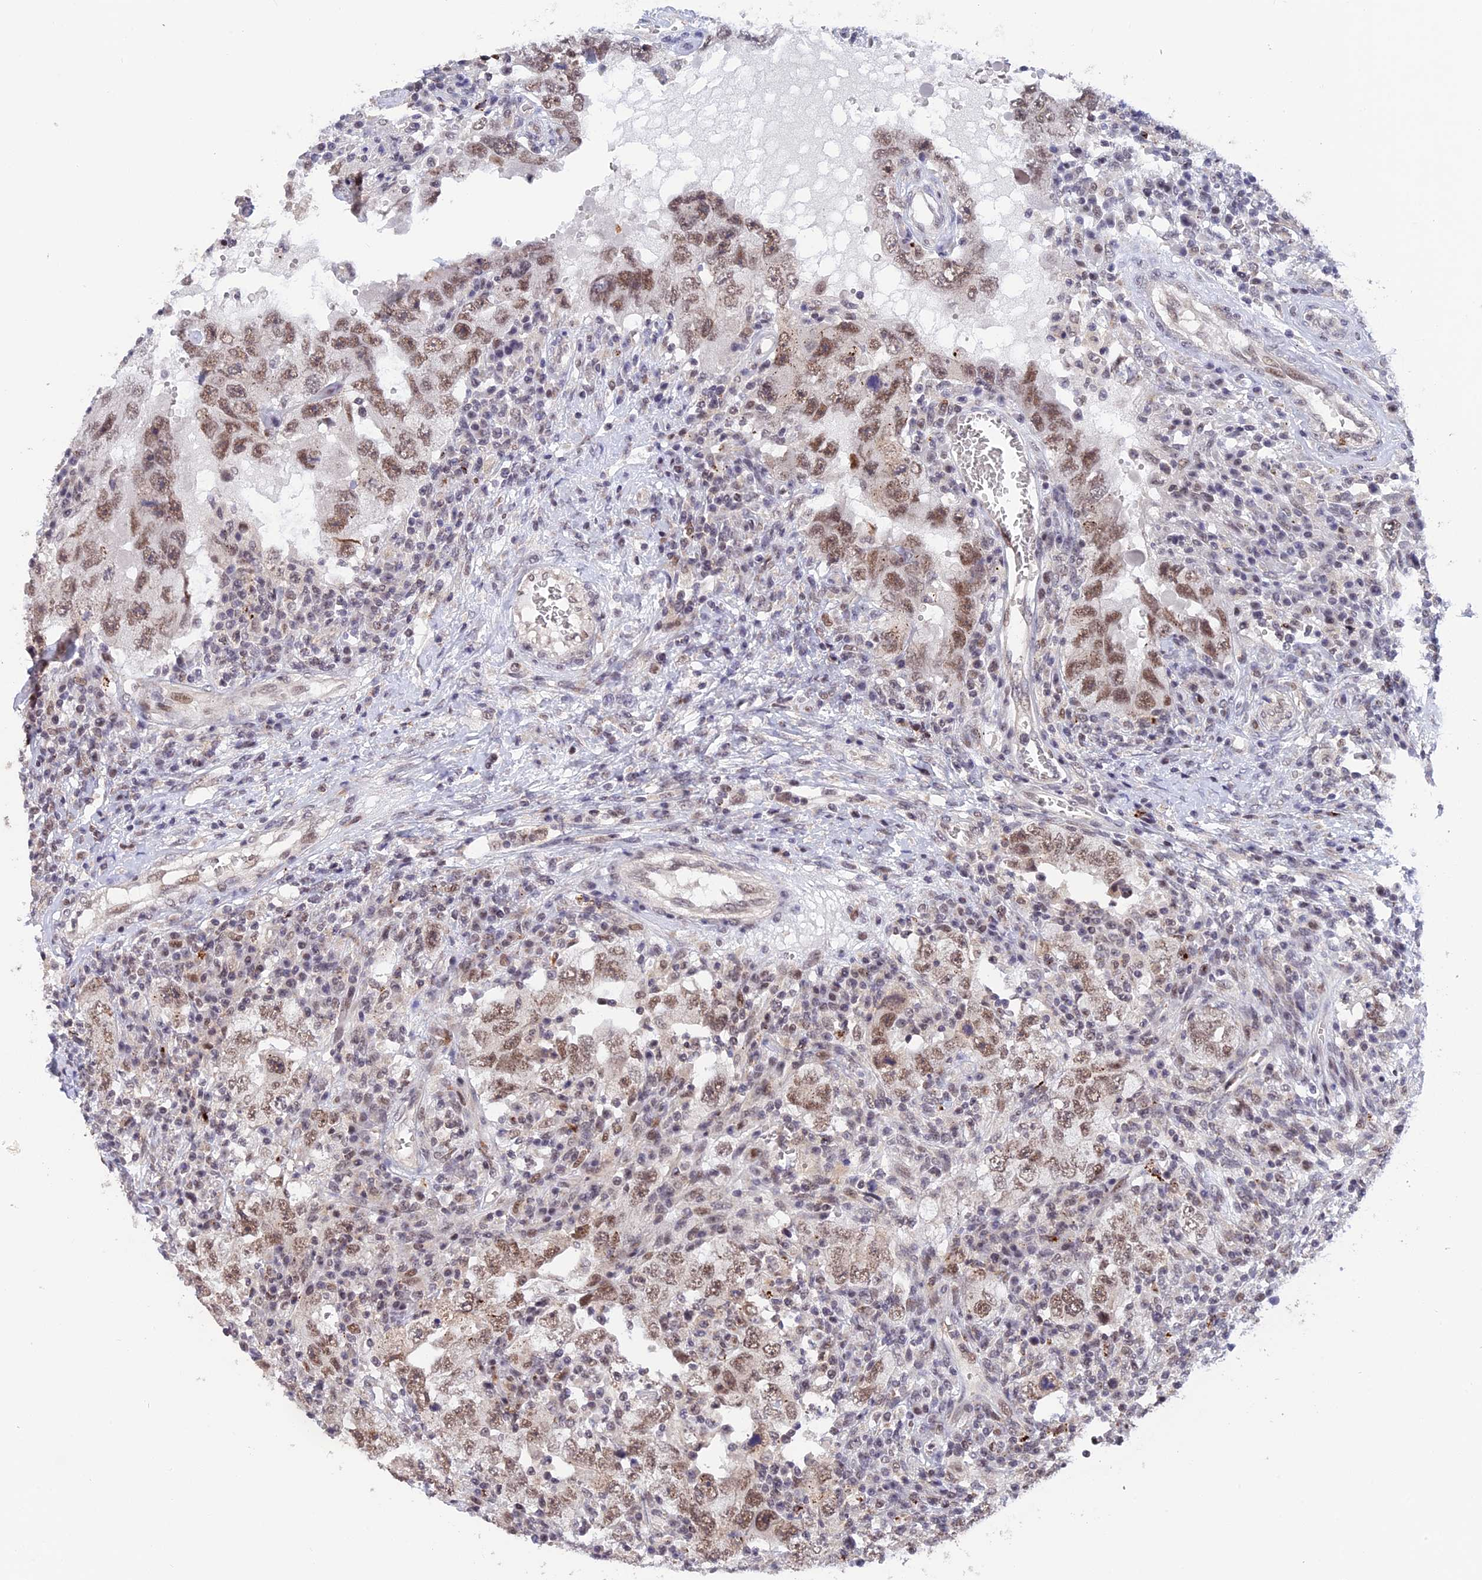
{"staining": {"intensity": "moderate", "quantity": ">75%", "location": "nuclear"}, "tissue": "testis cancer", "cell_type": "Tumor cells", "image_type": "cancer", "snomed": [{"axis": "morphology", "description": "Carcinoma, Embryonal, NOS"}, {"axis": "topography", "description": "Testis"}], "caption": "A brown stain highlights moderate nuclear staining of a protein in testis cancer (embryonal carcinoma) tumor cells. (brown staining indicates protein expression, while blue staining denotes nuclei).", "gene": "POLR2C", "patient": {"sex": "male", "age": 26}}